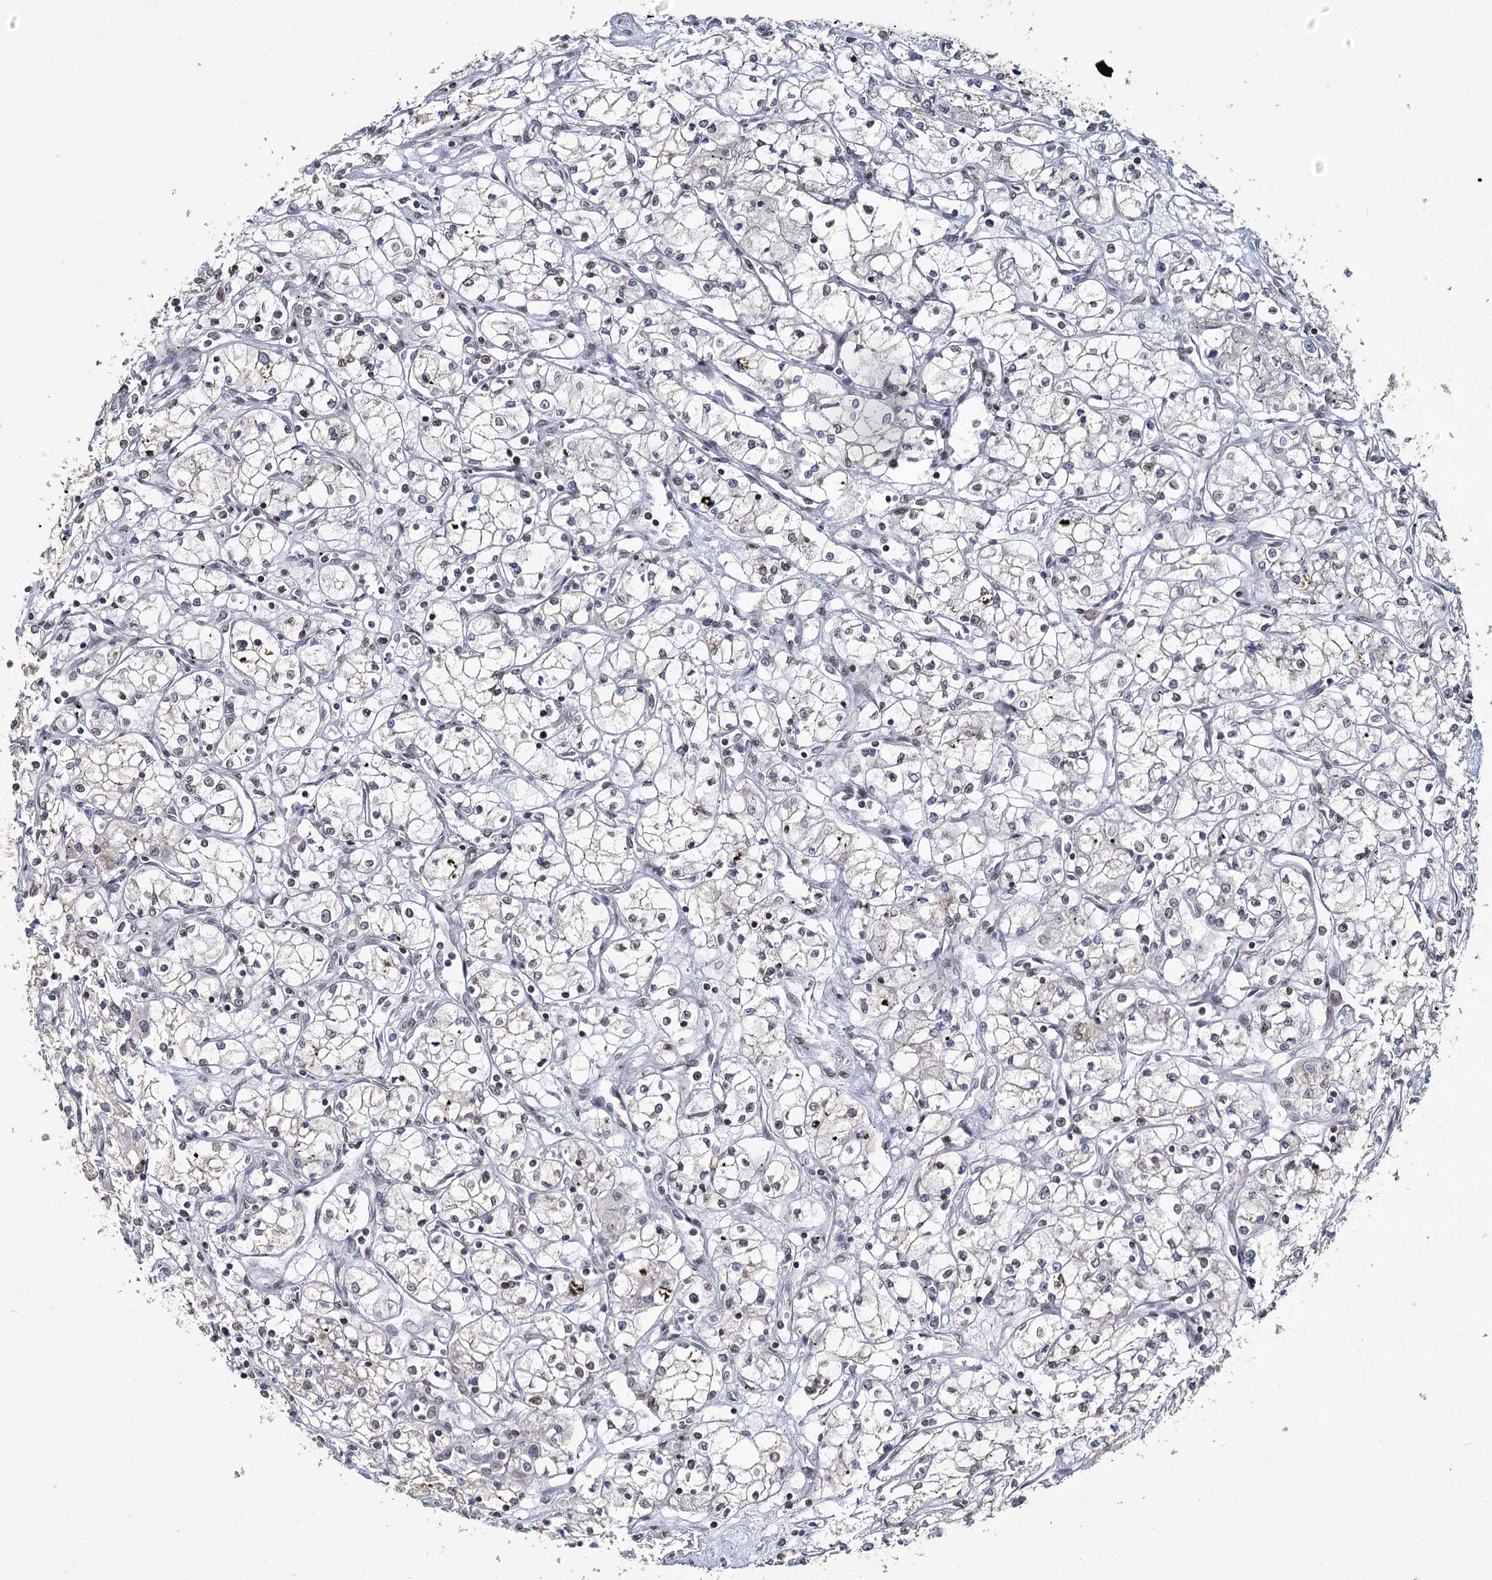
{"staining": {"intensity": "negative", "quantity": "none", "location": "none"}, "tissue": "renal cancer", "cell_type": "Tumor cells", "image_type": "cancer", "snomed": [{"axis": "morphology", "description": "Adenocarcinoma, NOS"}, {"axis": "topography", "description": "Kidney"}], "caption": "High magnification brightfield microscopy of renal cancer stained with DAB (brown) and counterstained with hematoxylin (blue): tumor cells show no significant staining.", "gene": "KIAA0930", "patient": {"sex": "male", "age": 59}}